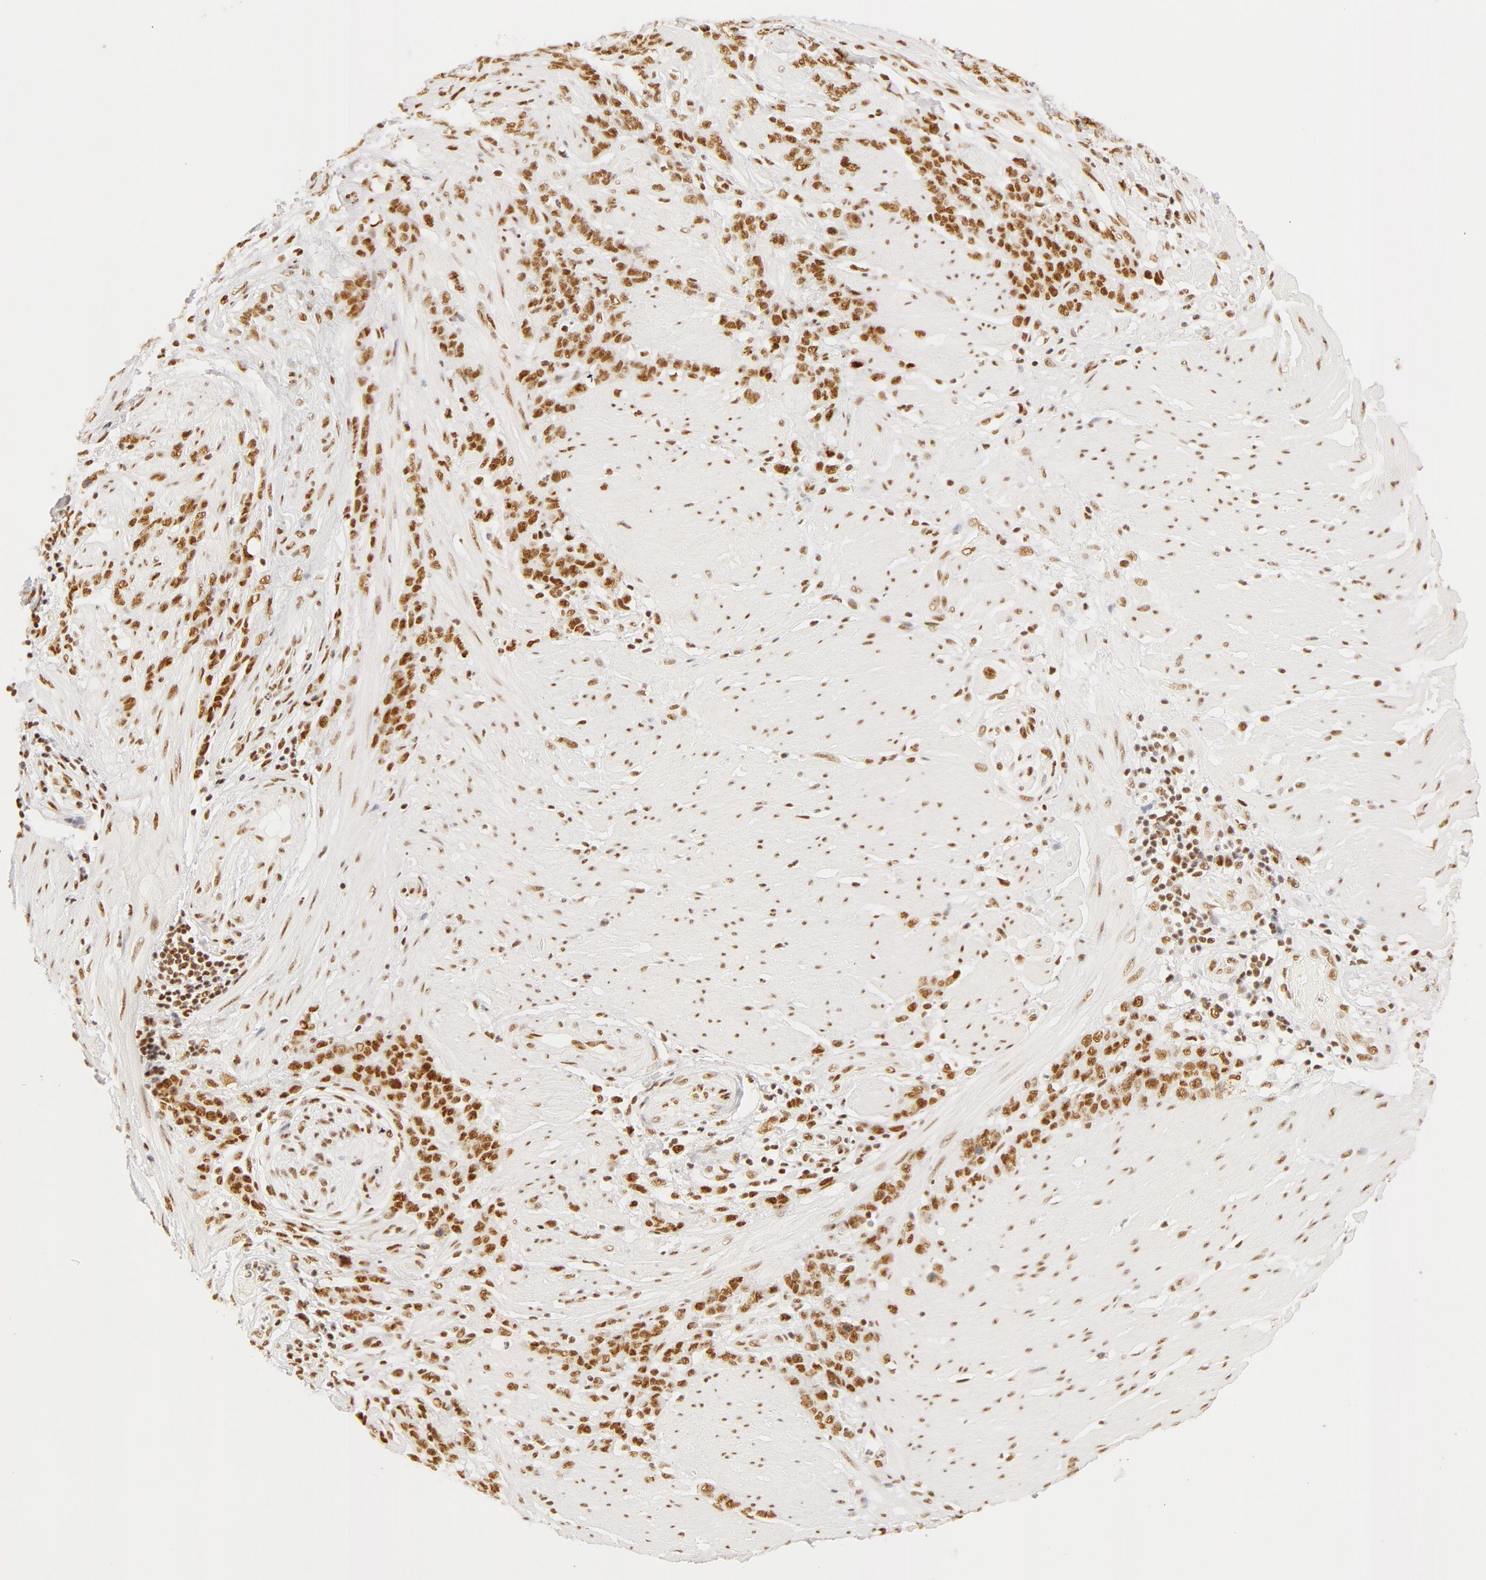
{"staining": {"intensity": "moderate", "quantity": ">75%", "location": "nuclear"}, "tissue": "stomach cancer", "cell_type": "Tumor cells", "image_type": "cancer", "snomed": [{"axis": "morphology", "description": "Adenocarcinoma, NOS"}, {"axis": "topography", "description": "Stomach, lower"}], "caption": "Tumor cells show moderate nuclear staining in approximately >75% of cells in stomach cancer (adenocarcinoma).", "gene": "RBM39", "patient": {"sex": "male", "age": 88}}